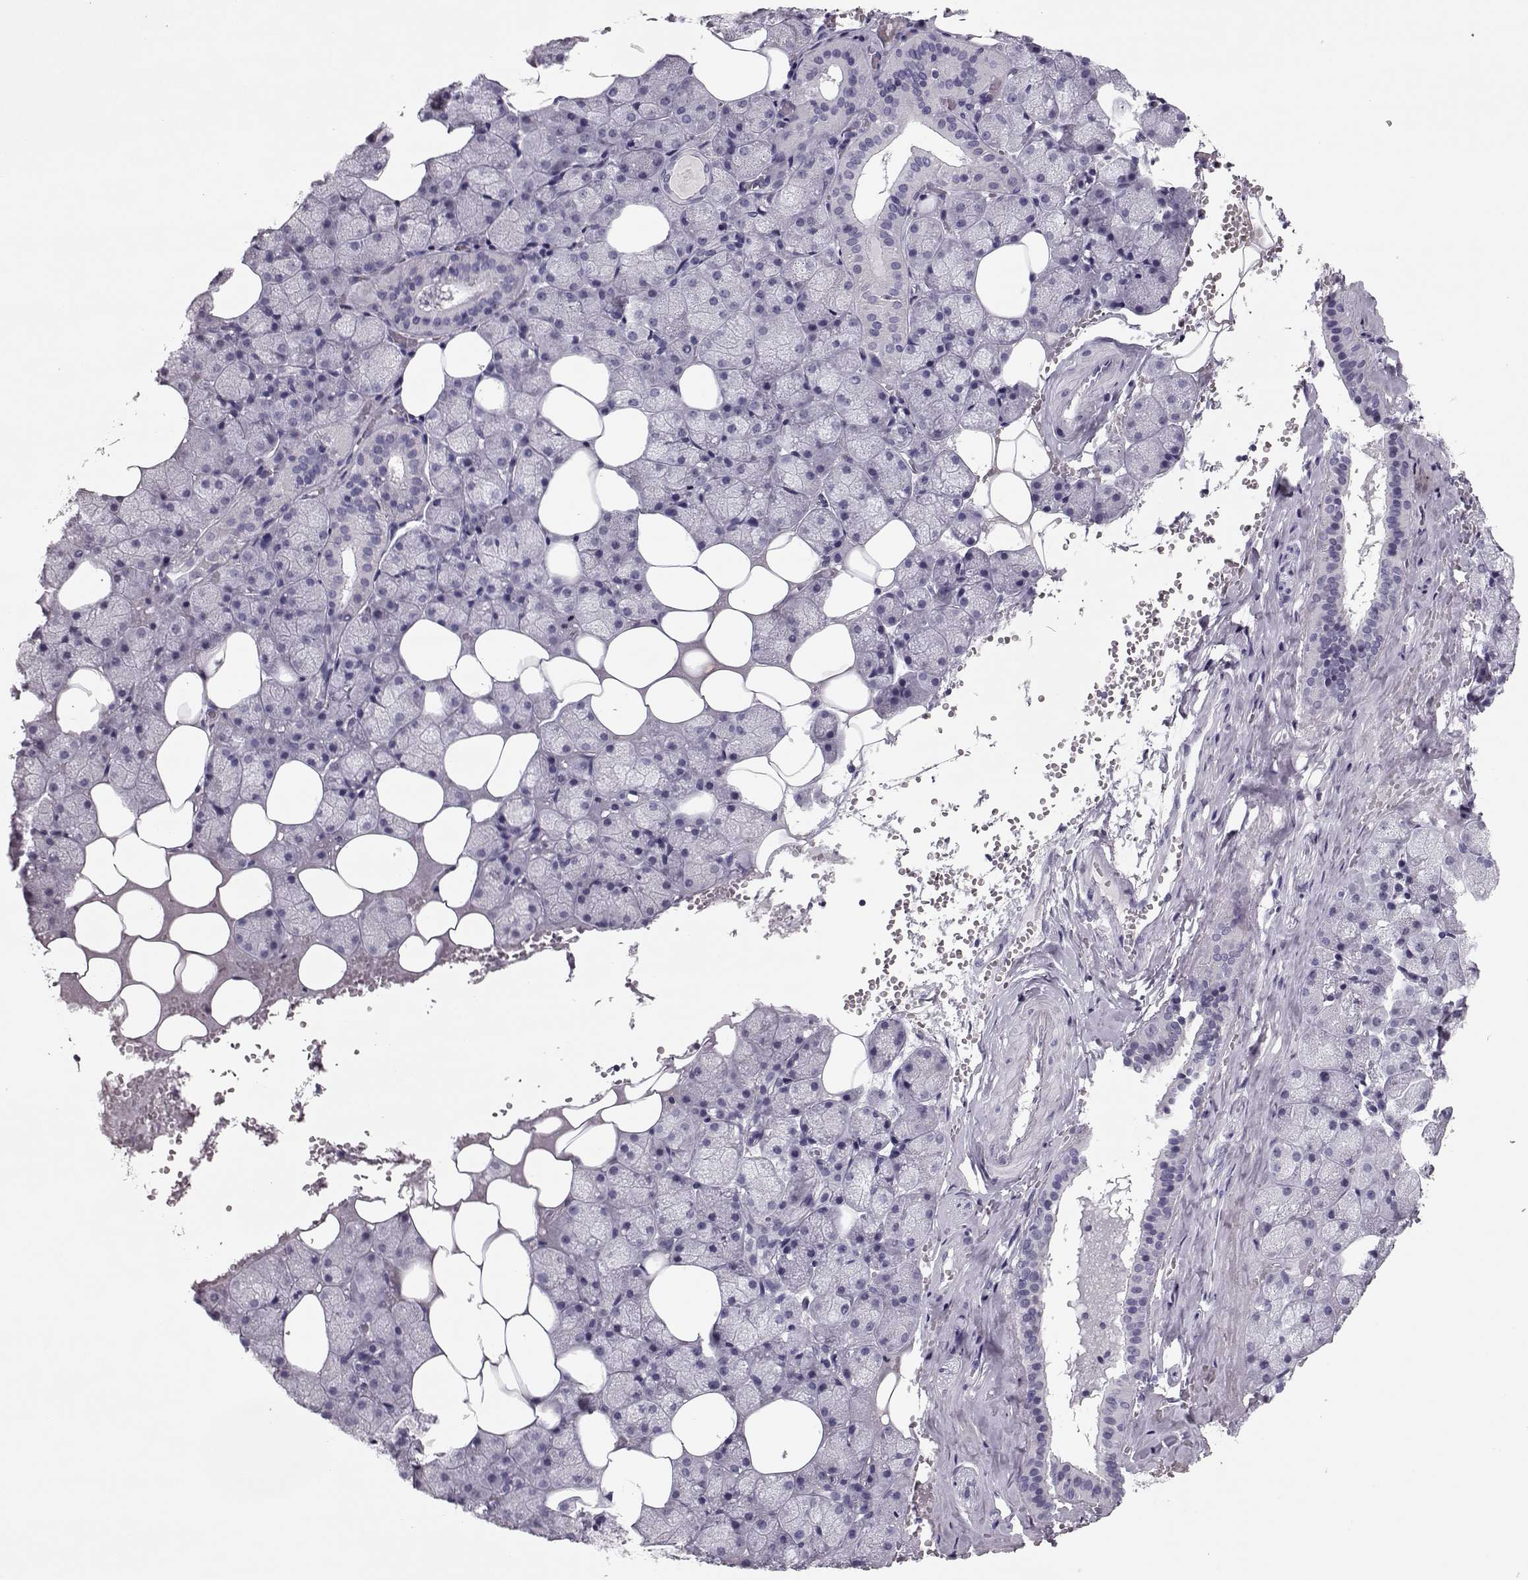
{"staining": {"intensity": "negative", "quantity": "none", "location": "none"}, "tissue": "salivary gland", "cell_type": "Glandular cells", "image_type": "normal", "snomed": [{"axis": "morphology", "description": "Normal tissue, NOS"}, {"axis": "topography", "description": "Salivary gland"}], "caption": "This is an immunohistochemistry histopathology image of unremarkable salivary gland. There is no positivity in glandular cells.", "gene": "SGO1", "patient": {"sex": "male", "age": 38}}